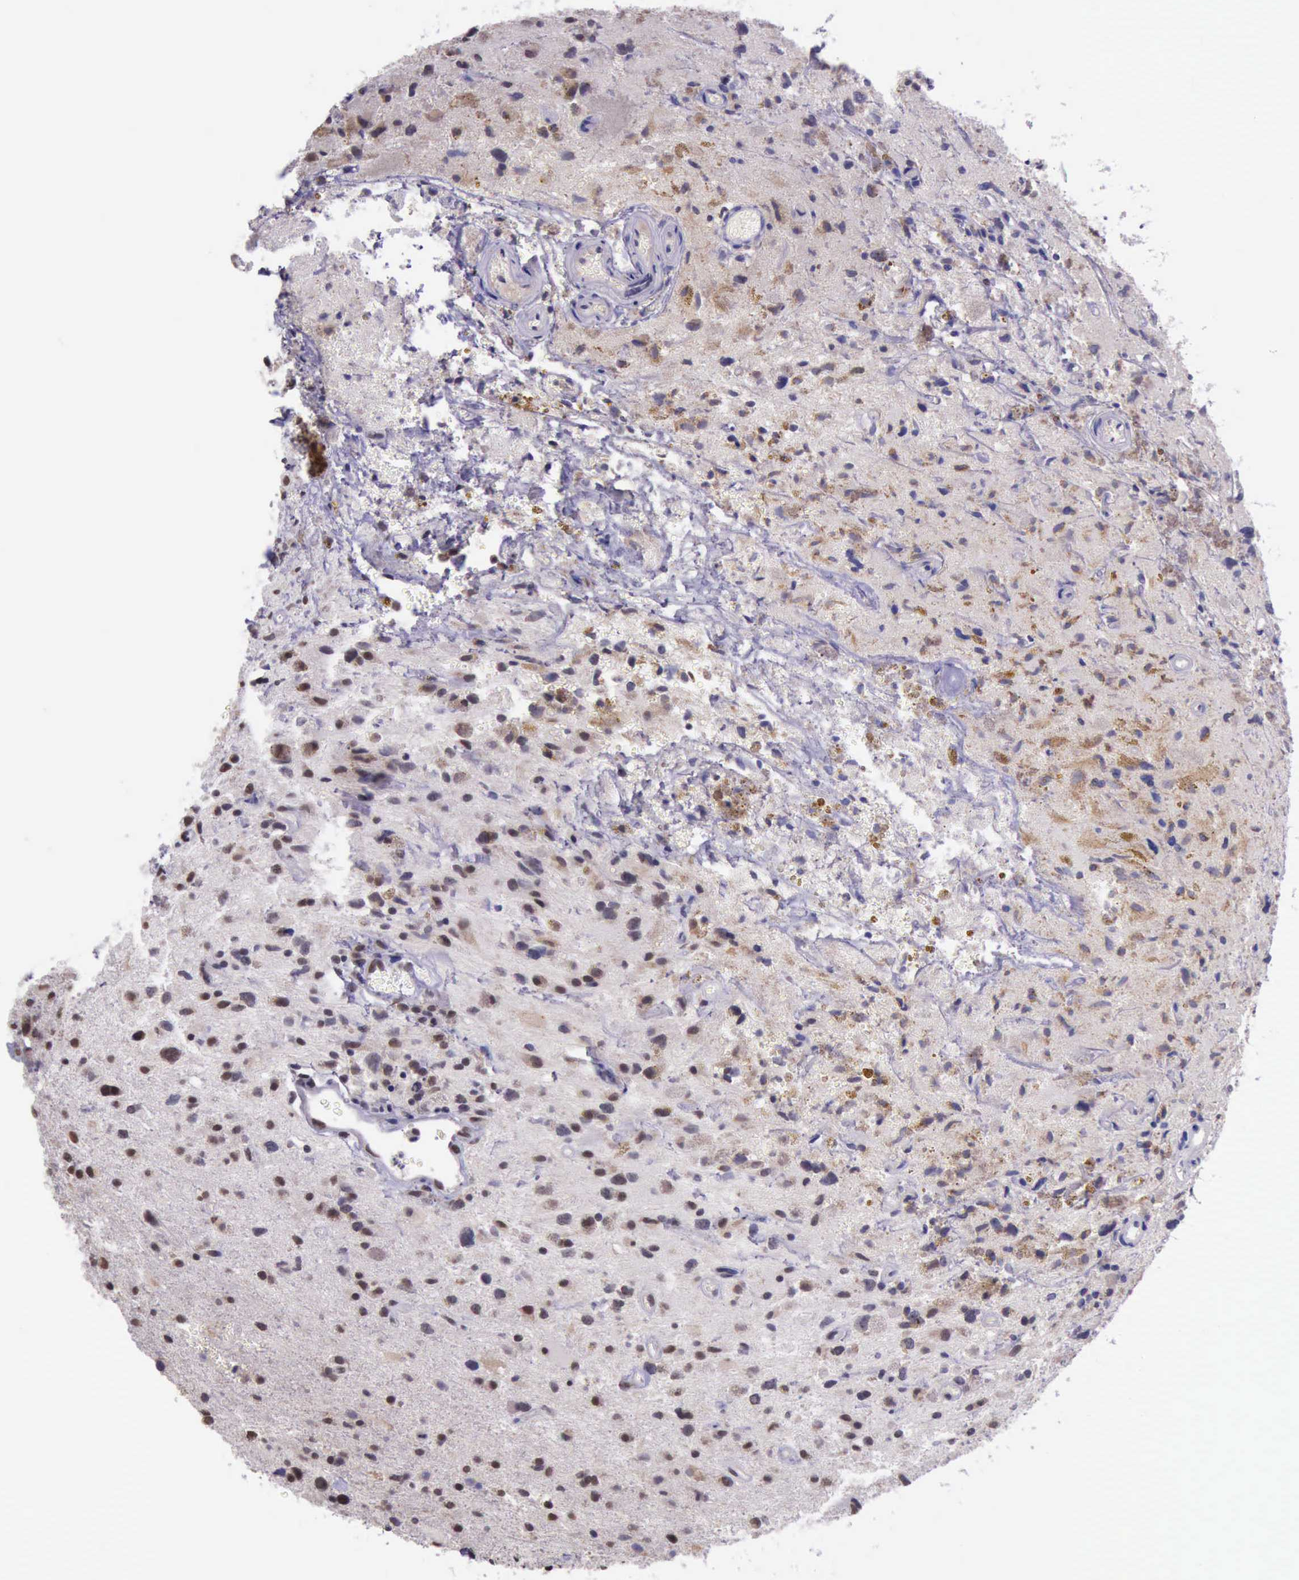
{"staining": {"intensity": "moderate", "quantity": ">75%", "location": "cytoplasmic/membranous,nuclear"}, "tissue": "glioma", "cell_type": "Tumor cells", "image_type": "cancer", "snomed": [{"axis": "morphology", "description": "Glioma, malignant, High grade"}, {"axis": "topography", "description": "Brain"}], "caption": "The immunohistochemical stain highlights moderate cytoplasmic/membranous and nuclear positivity in tumor cells of glioma tissue.", "gene": "PRPF39", "patient": {"sex": "male", "age": 48}}